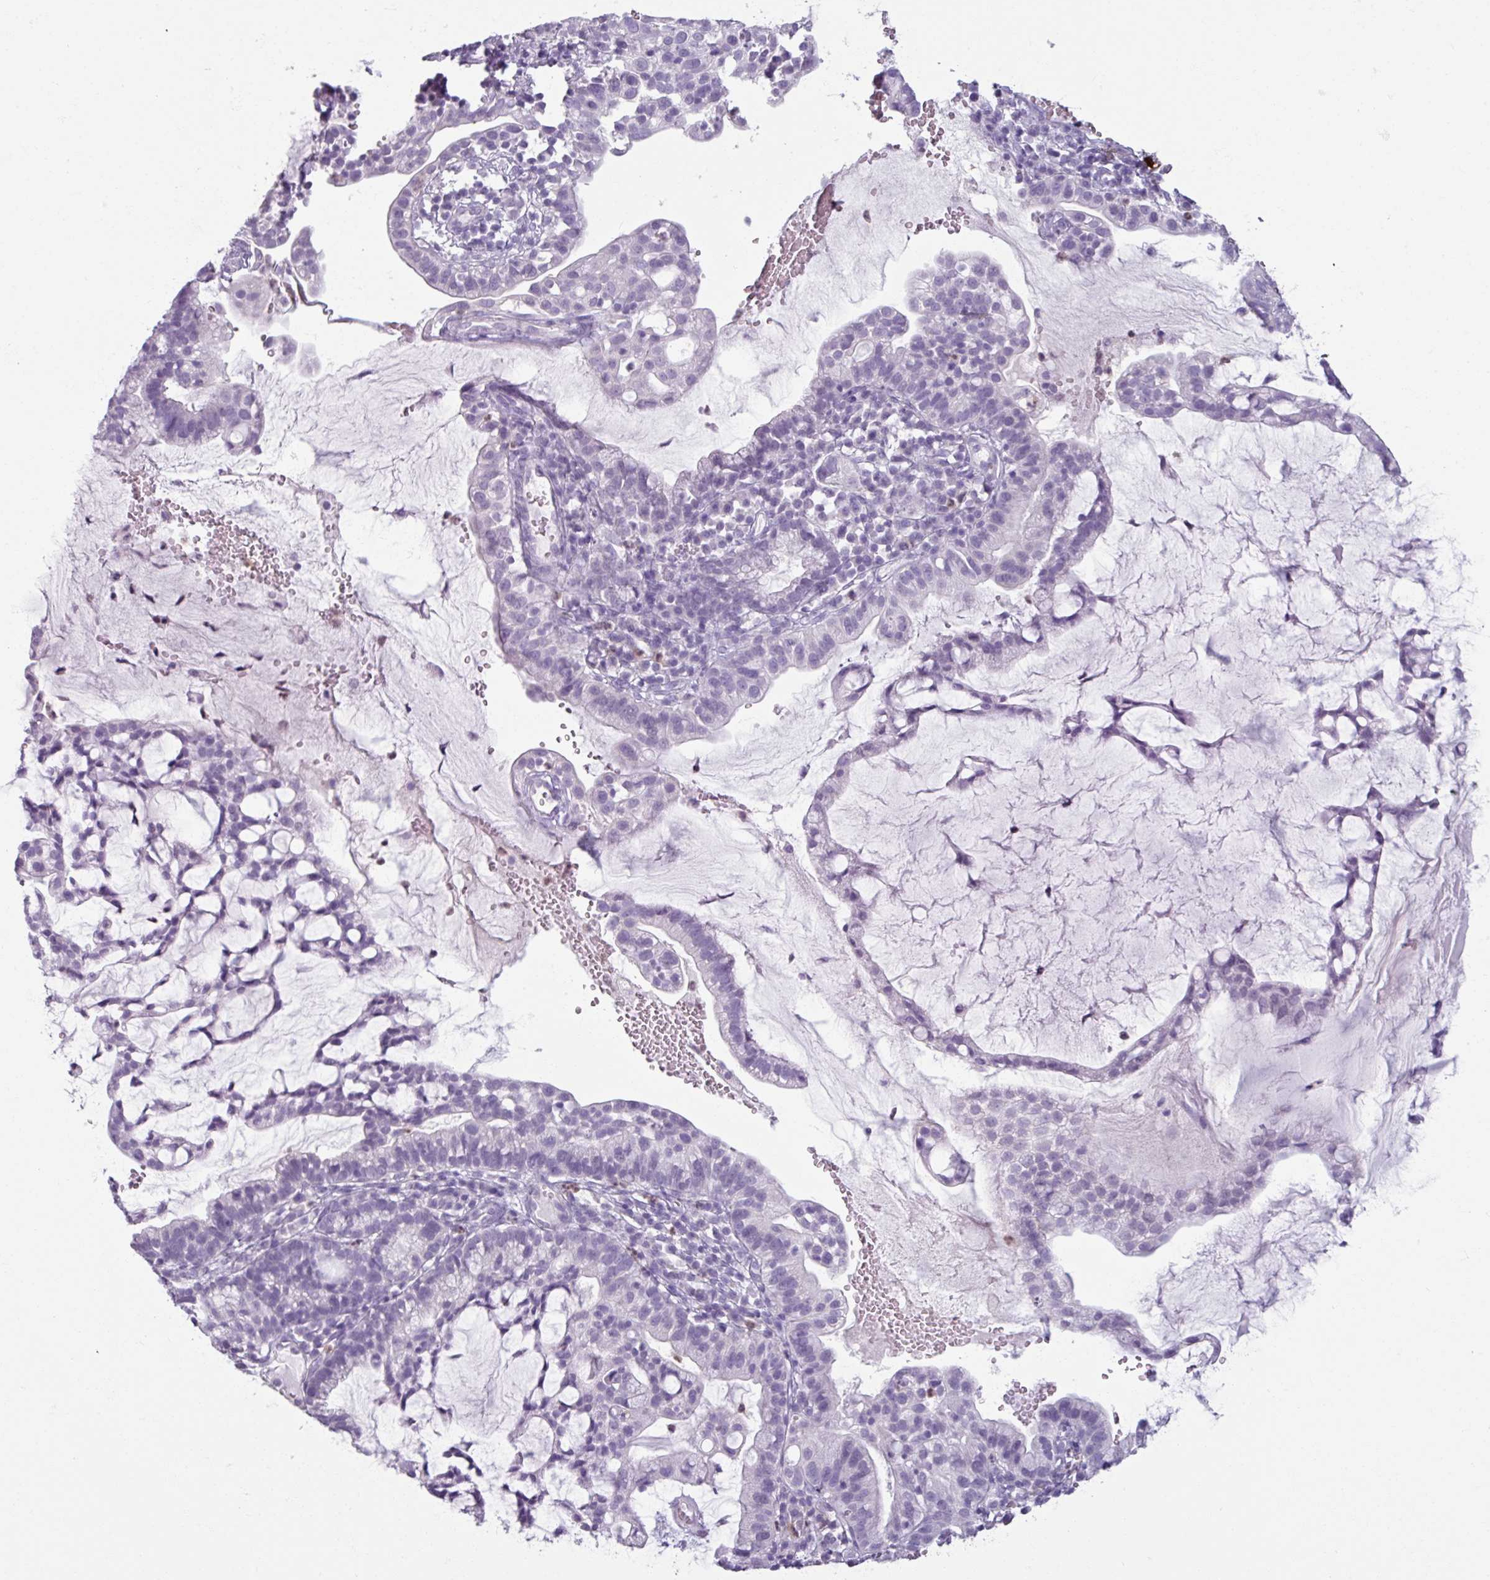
{"staining": {"intensity": "negative", "quantity": "none", "location": "none"}, "tissue": "cervical cancer", "cell_type": "Tumor cells", "image_type": "cancer", "snomed": [{"axis": "morphology", "description": "Adenocarcinoma, NOS"}, {"axis": "topography", "description": "Cervix"}], "caption": "Image shows no significant protein staining in tumor cells of cervical cancer.", "gene": "ARG1", "patient": {"sex": "female", "age": 41}}